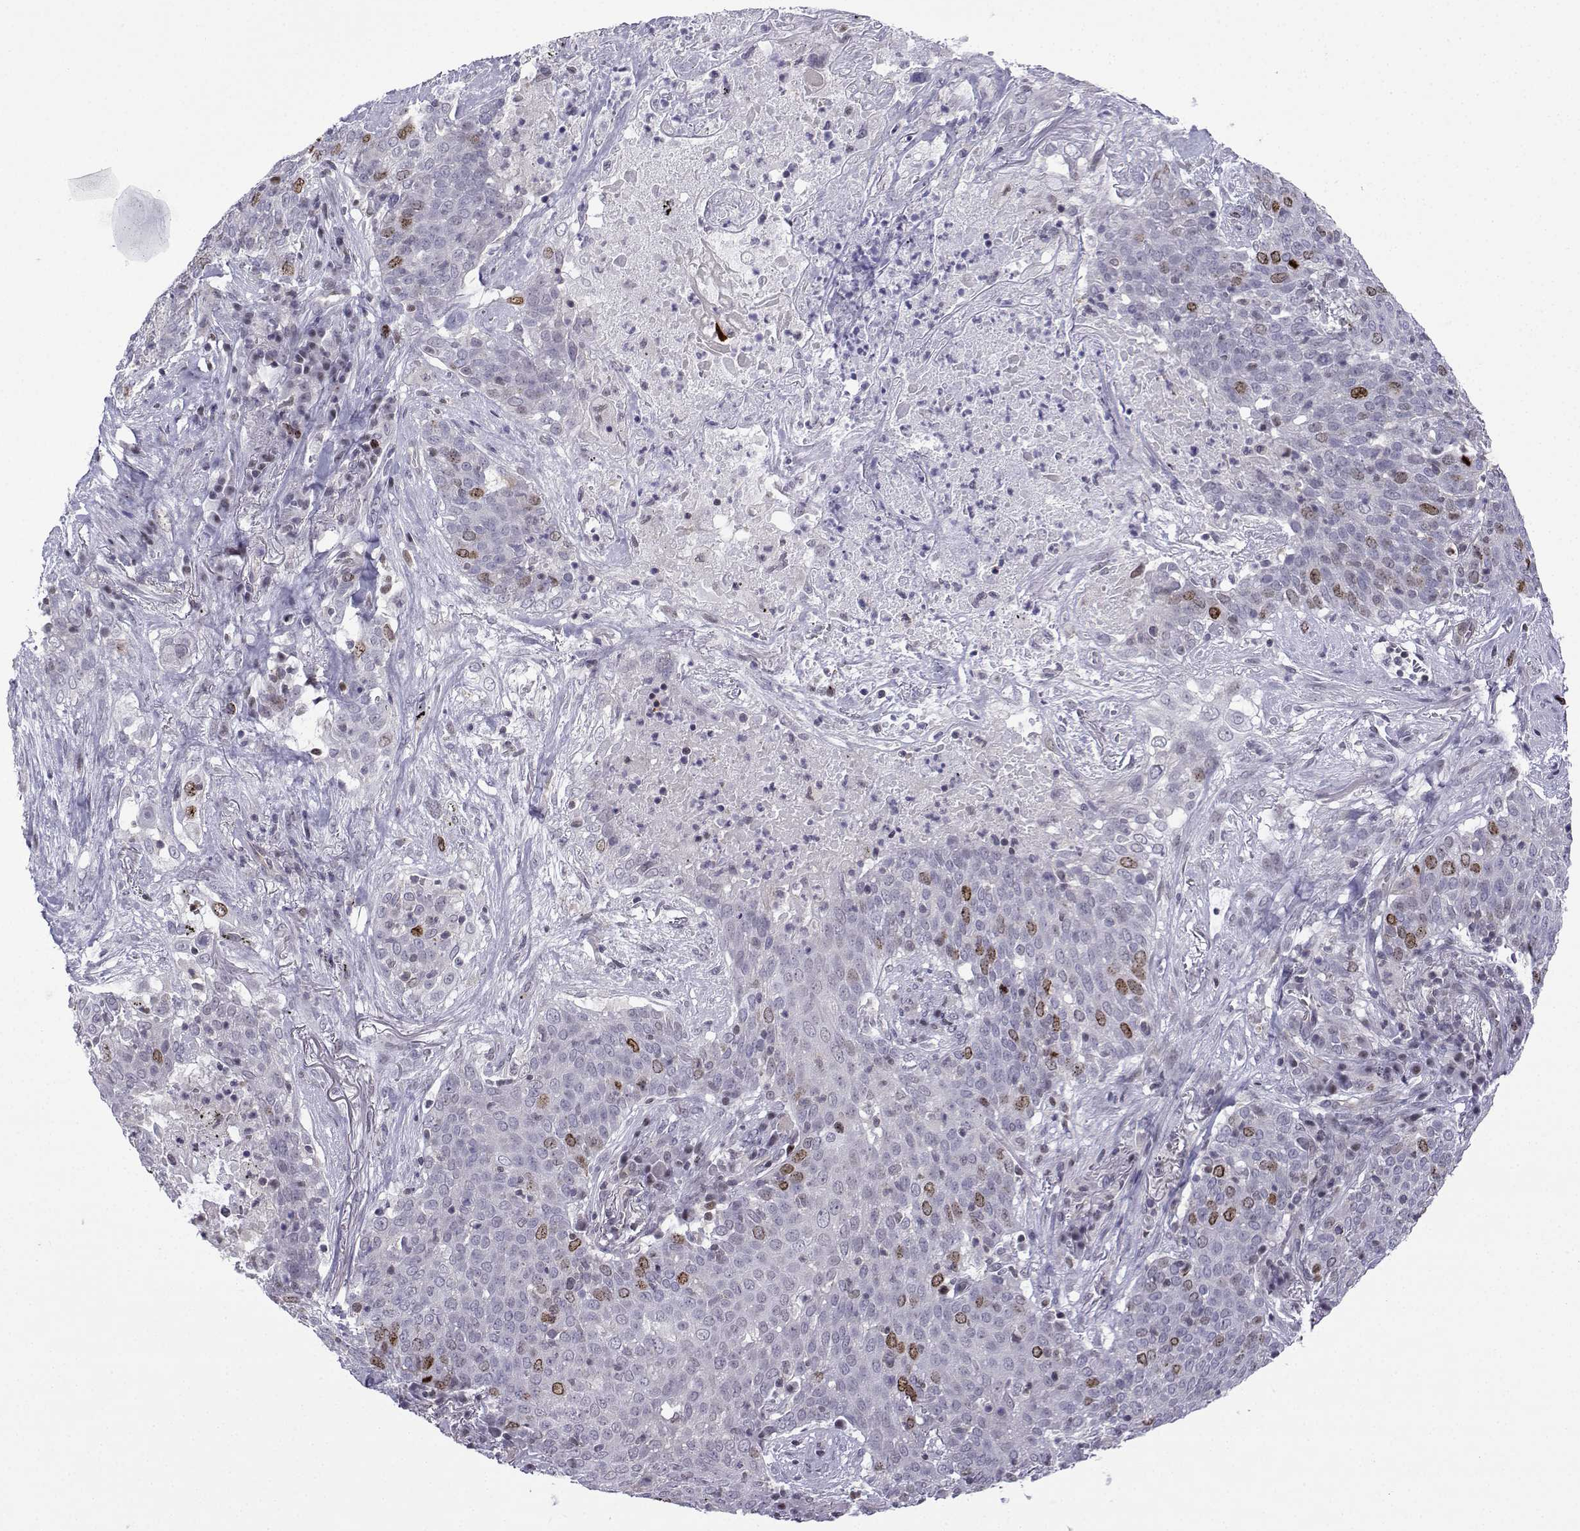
{"staining": {"intensity": "moderate", "quantity": "<25%", "location": "cytoplasmic/membranous,nuclear"}, "tissue": "lung cancer", "cell_type": "Tumor cells", "image_type": "cancer", "snomed": [{"axis": "morphology", "description": "Squamous cell carcinoma, NOS"}, {"axis": "topography", "description": "Lung"}], "caption": "Immunohistochemistry (IHC) (DAB (3,3'-diaminobenzidine)) staining of lung cancer displays moderate cytoplasmic/membranous and nuclear protein positivity in approximately <25% of tumor cells.", "gene": "INCENP", "patient": {"sex": "male", "age": 82}}